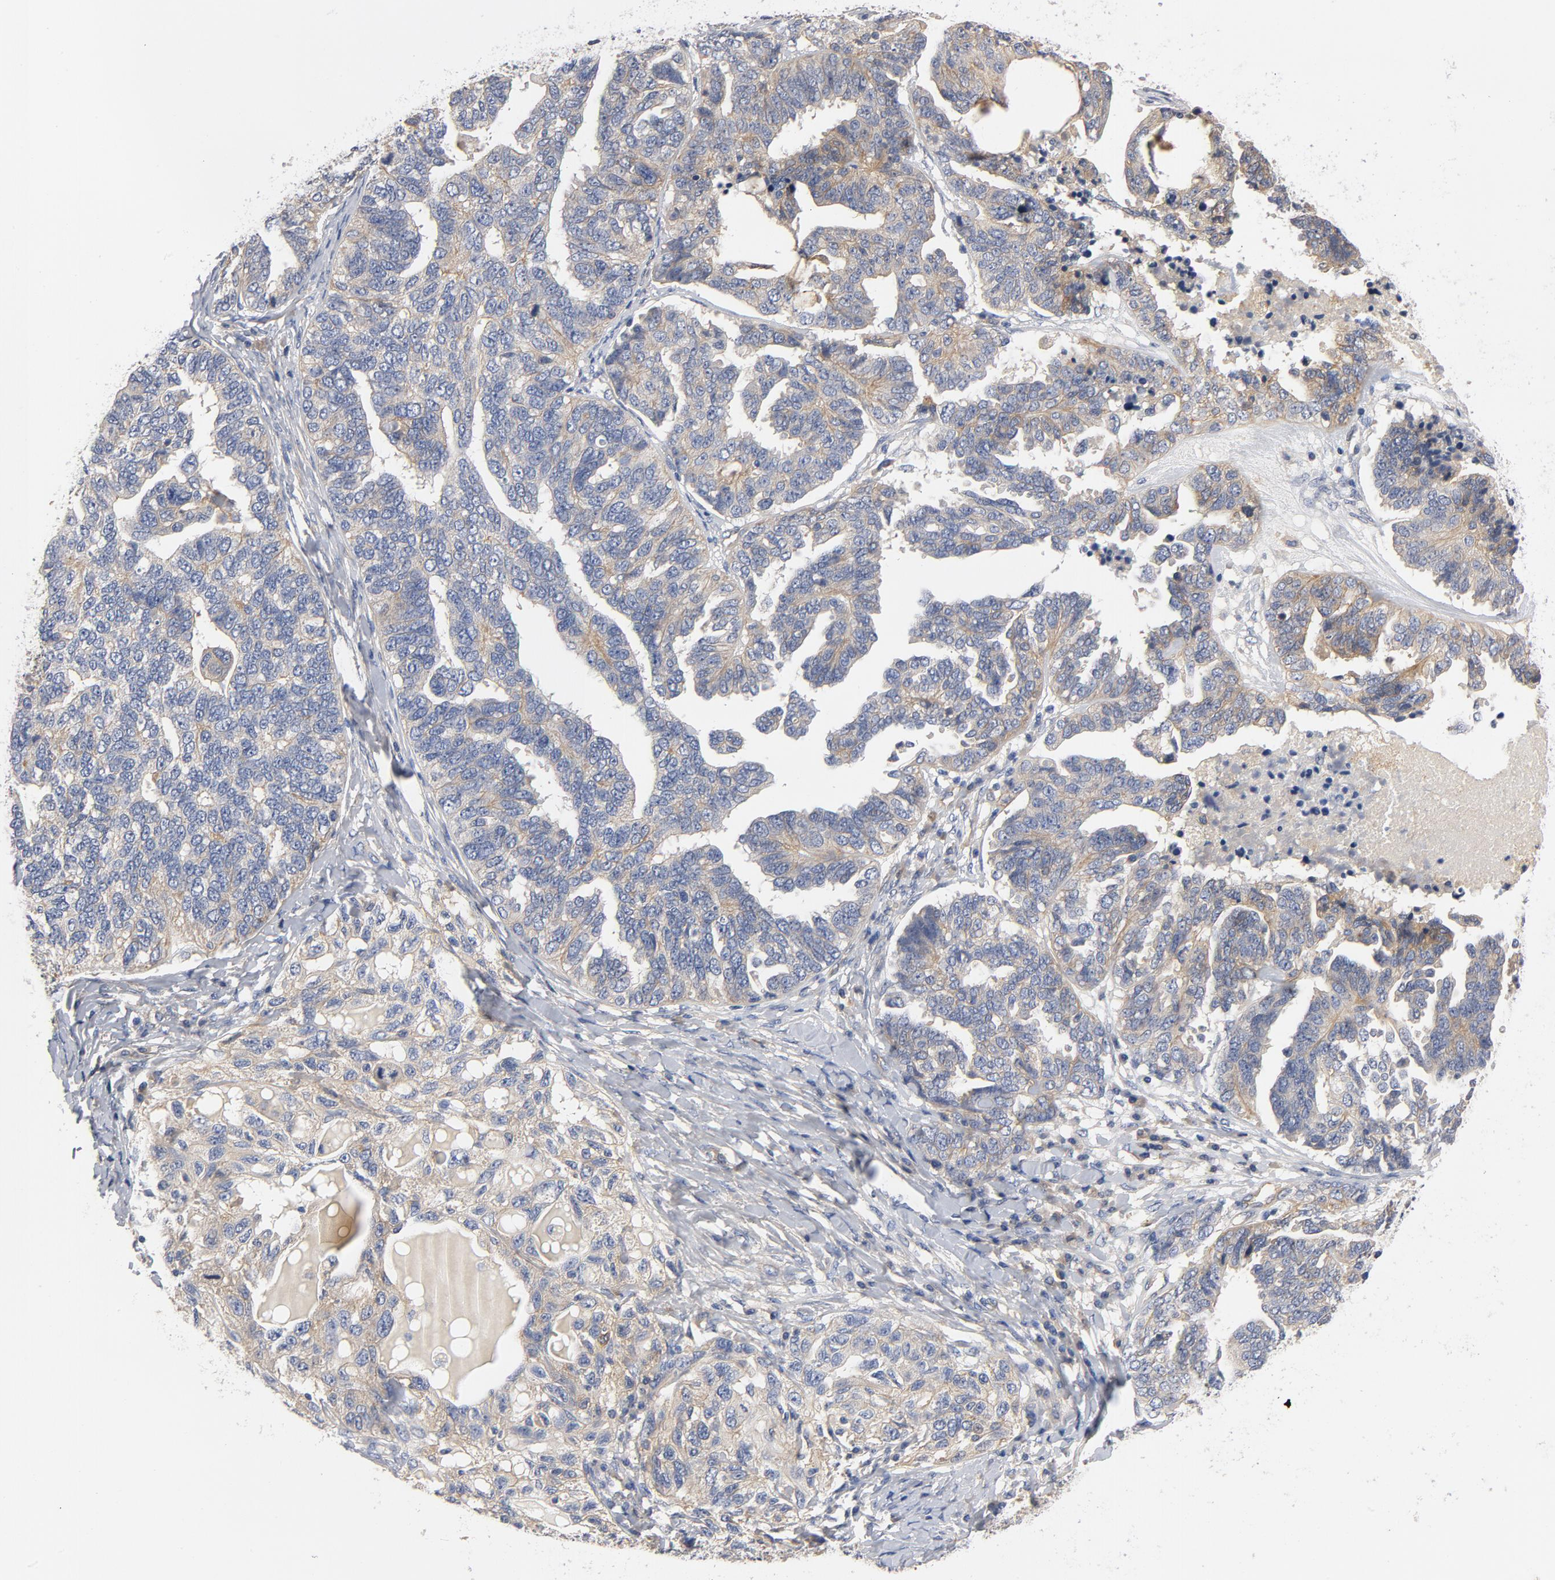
{"staining": {"intensity": "weak", "quantity": "25%-75%", "location": "cytoplasmic/membranous"}, "tissue": "ovarian cancer", "cell_type": "Tumor cells", "image_type": "cancer", "snomed": [{"axis": "morphology", "description": "Cystadenocarcinoma, serous, NOS"}, {"axis": "topography", "description": "Ovary"}], "caption": "Tumor cells show low levels of weak cytoplasmic/membranous expression in approximately 25%-75% of cells in ovarian serous cystadenocarcinoma.", "gene": "SRC", "patient": {"sex": "female", "age": 82}}